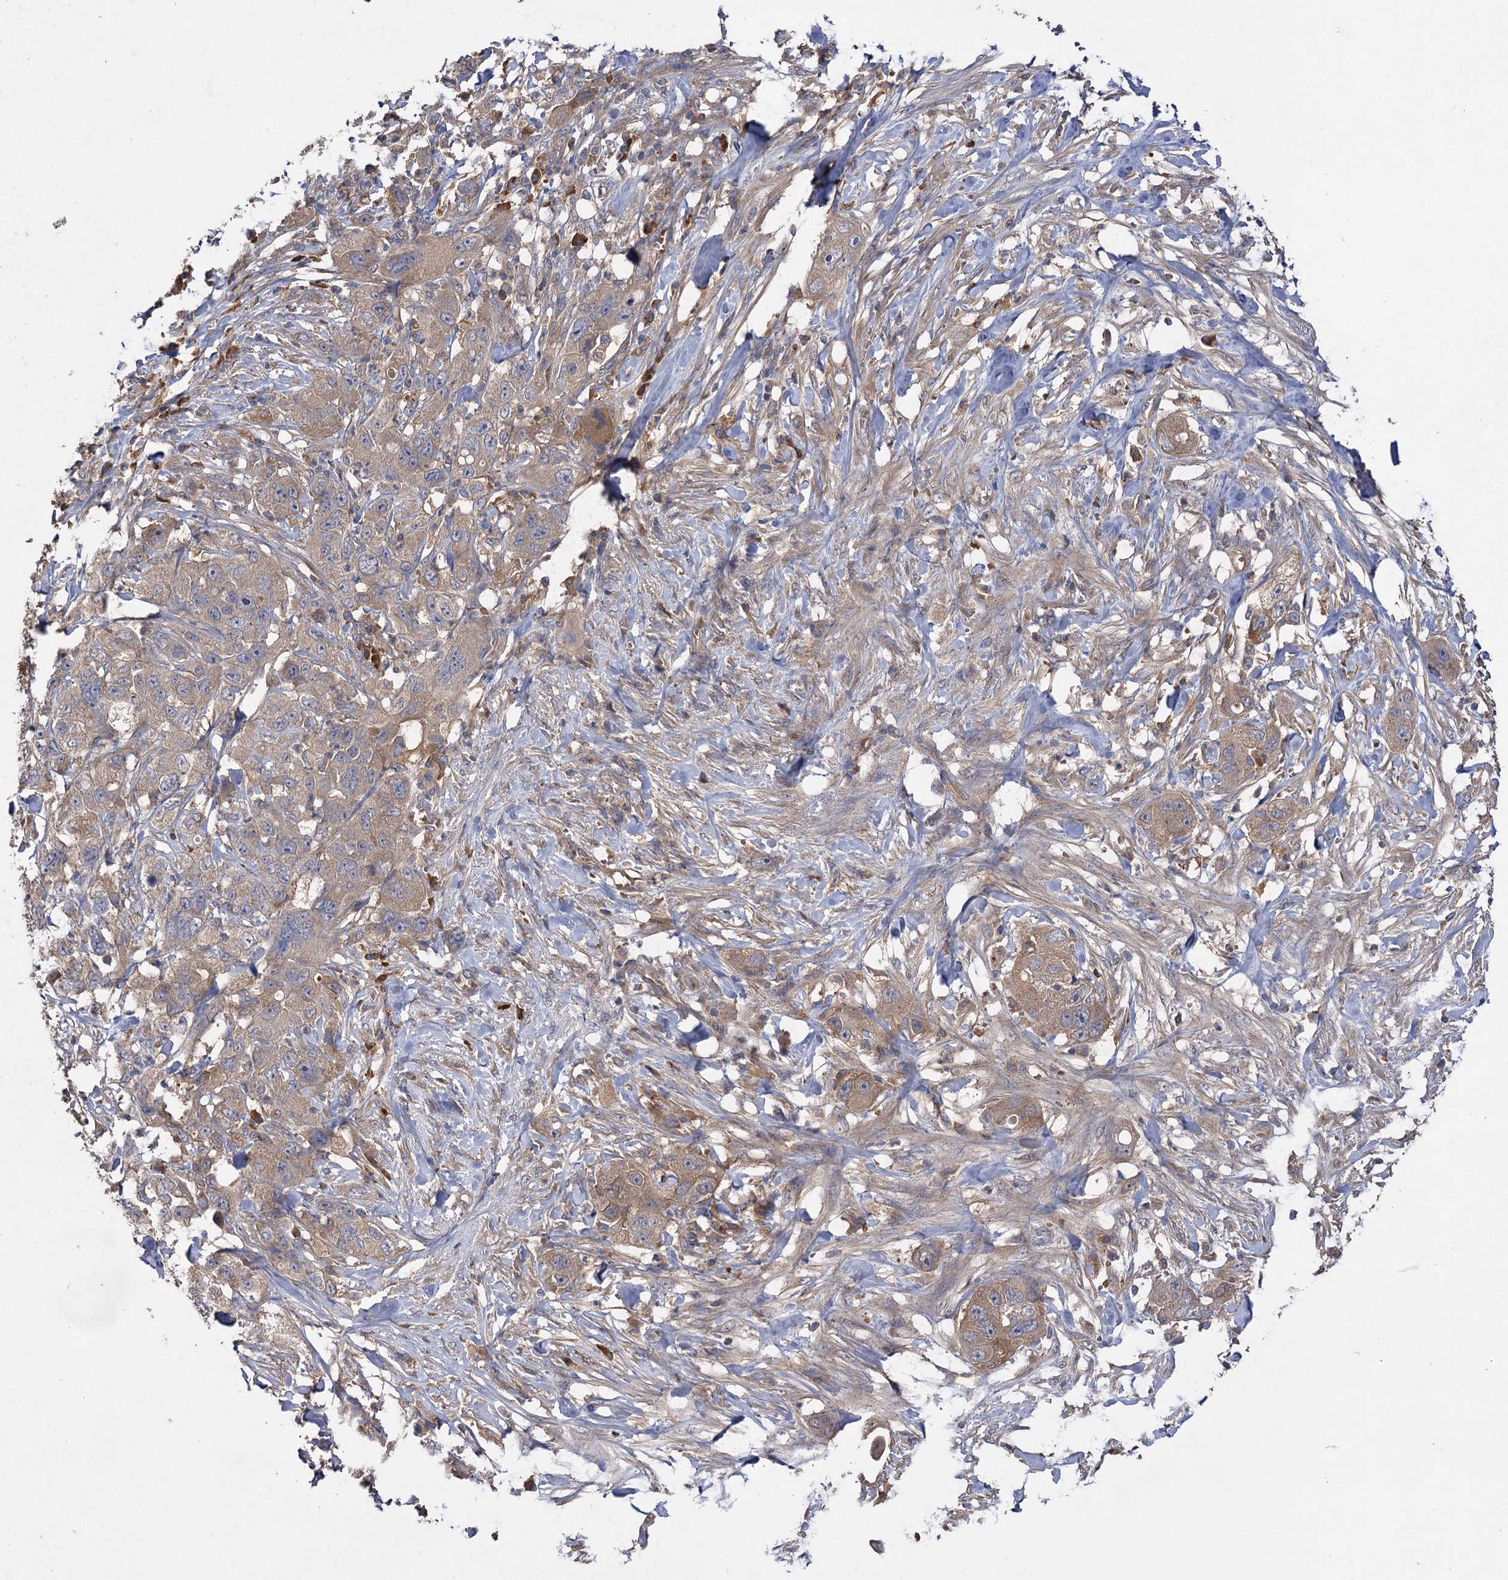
{"staining": {"intensity": "weak", "quantity": ">75%", "location": "cytoplasmic/membranous"}, "tissue": "pancreatic cancer", "cell_type": "Tumor cells", "image_type": "cancer", "snomed": [{"axis": "morphology", "description": "Adenocarcinoma, NOS"}, {"axis": "topography", "description": "Pancreas"}], "caption": "This histopathology image reveals pancreatic cancer (adenocarcinoma) stained with immunohistochemistry (IHC) to label a protein in brown. The cytoplasmic/membranous of tumor cells show weak positivity for the protein. Nuclei are counter-stained blue.", "gene": "USP50", "patient": {"sex": "female", "age": 78}}